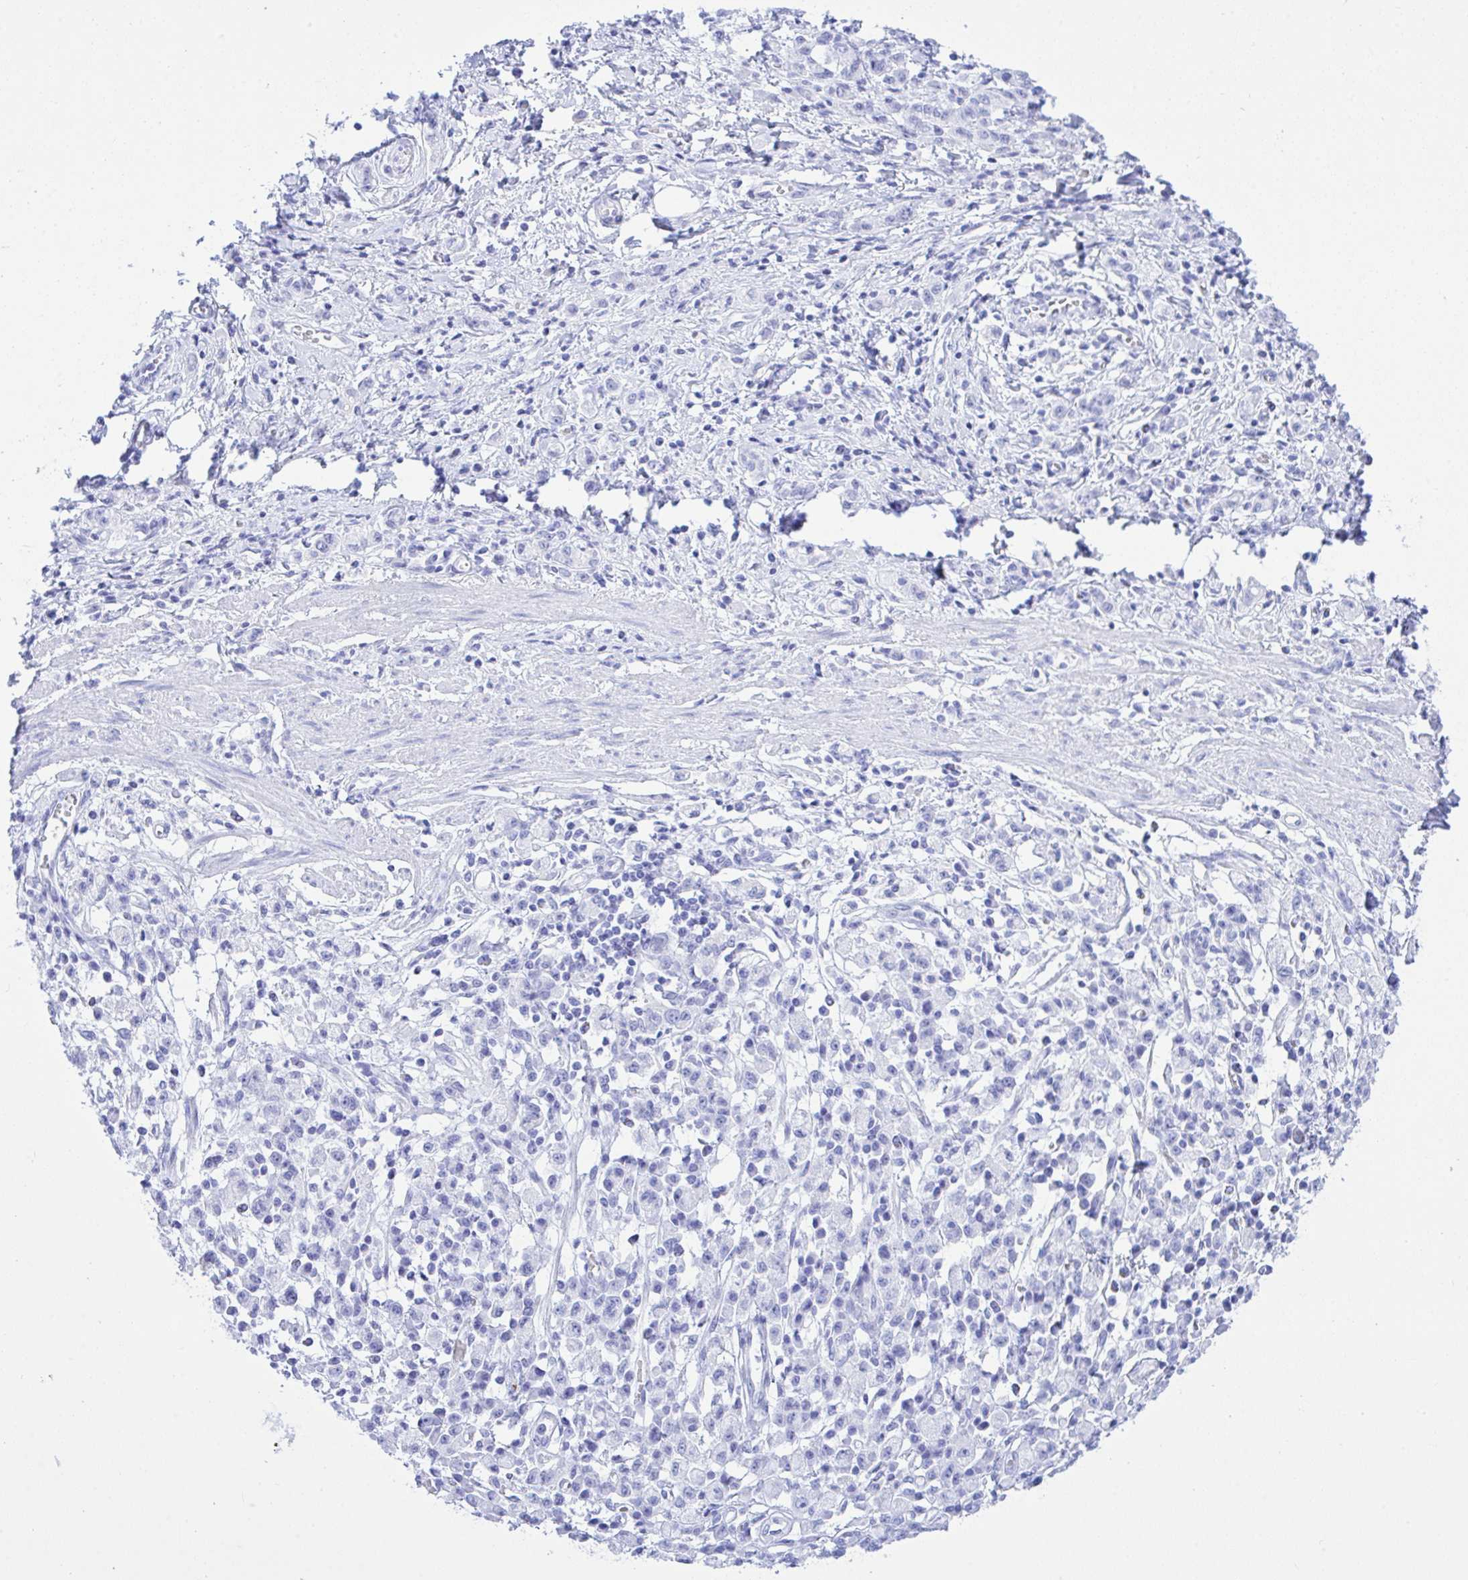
{"staining": {"intensity": "negative", "quantity": "none", "location": "none"}, "tissue": "stomach cancer", "cell_type": "Tumor cells", "image_type": "cancer", "snomed": [{"axis": "morphology", "description": "Adenocarcinoma, NOS"}, {"axis": "topography", "description": "Stomach"}], "caption": "Immunohistochemical staining of stomach cancer (adenocarcinoma) displays no significant expression in tumor cells.", "gene": "SELENOV", "patient": {"sex": "male", "age": 77}}